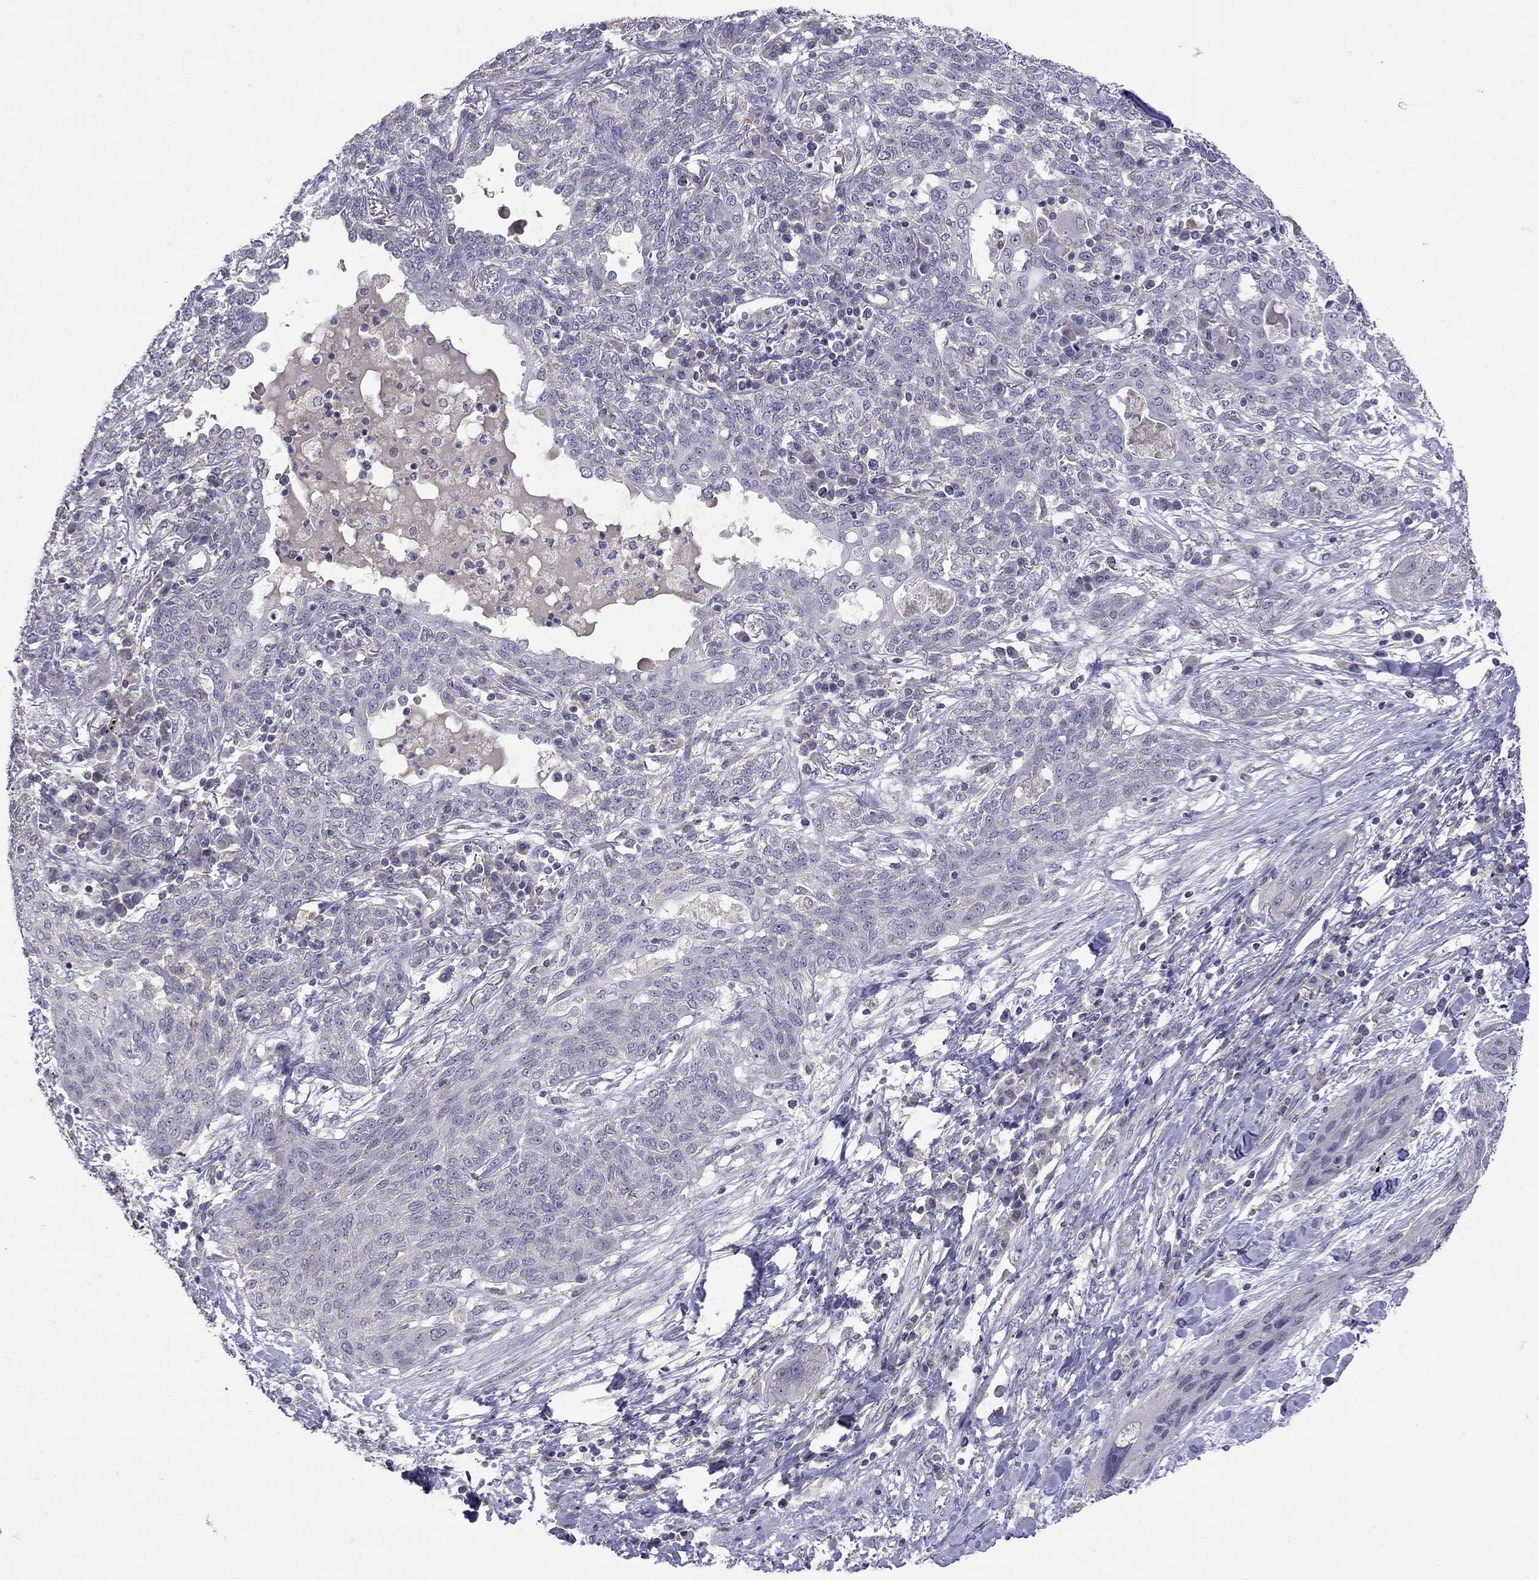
{"staining": {"intensity": "negative", "quantity": "none", "location": "none"}, "tissue": "lung cancer", "cell_type": "Tumor cells", "image_type": "cancer", "snomed": [{"axis": "morphology", "description": "Squamous cell carcinoma, NOS"}, {"axis": "topography", "description": "Lung"}], "caption": "Immunohistochemical staining of human lung cancer demonstrates no significant staining in tumor cells.", "gene": "RTP5", "patient": {"sex": "female", "age": 70}}